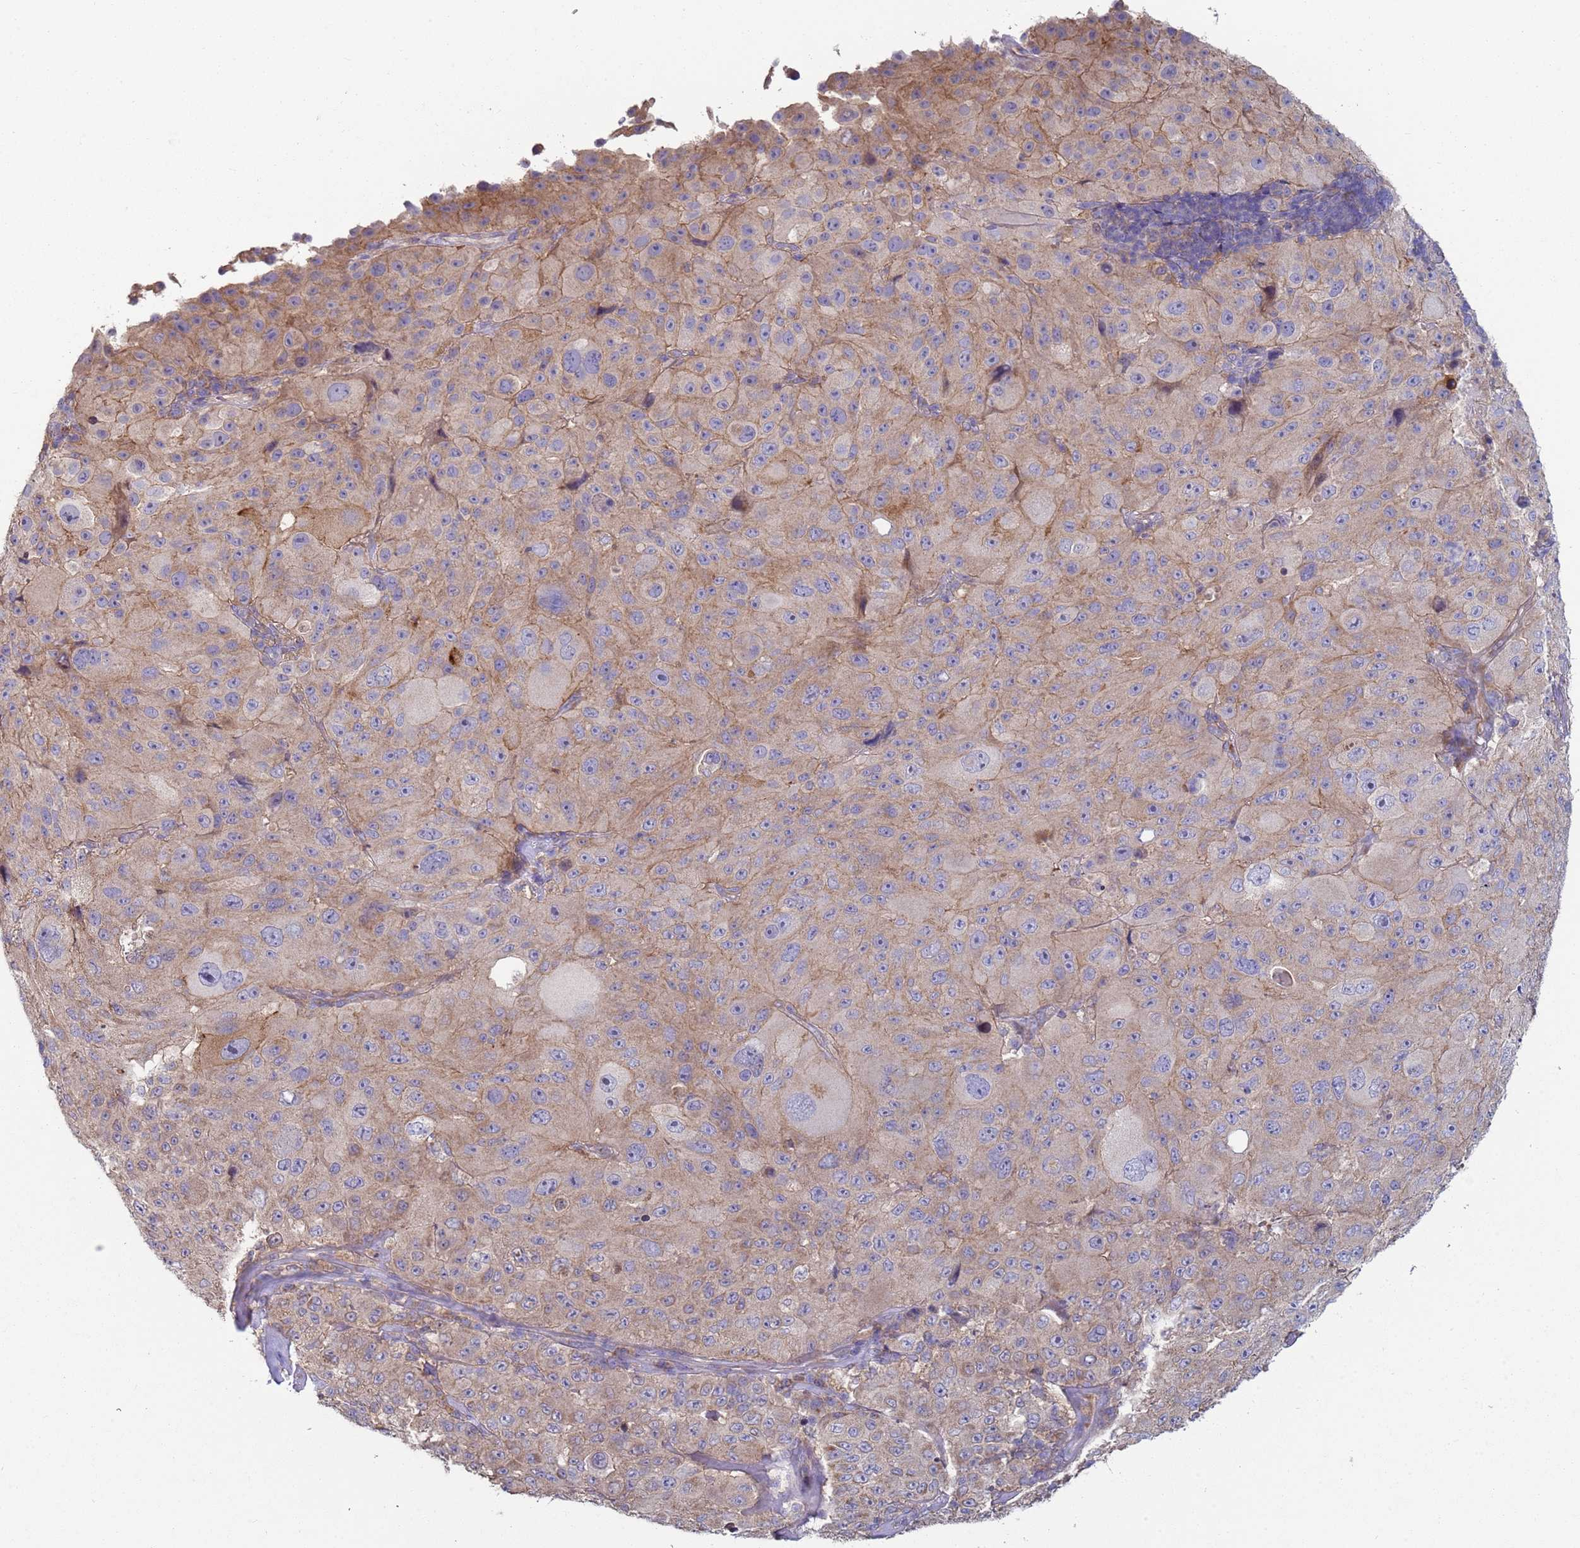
{"staining": {"intensity": "weak", "quantity": "25%-75%", "location": "cytoplasmic/membranous"}, "tissue": "melanoma", "cell_type": "Tumor cells", "image_type": "cancer", "snomed": [{"axis": "morphology", "description": "Malignant melanoma, Metastatic site"}, {"axis": "topography", "description": "Lymph node"}], "caption": "A micrograph of human malignant melanoma (metastatic site) stained for a protein shows weak cytoplasmic/membranous brown staining in tumor cells.", "gene": "DIP2B", "patient": {"sex": "male", "age": 62}}